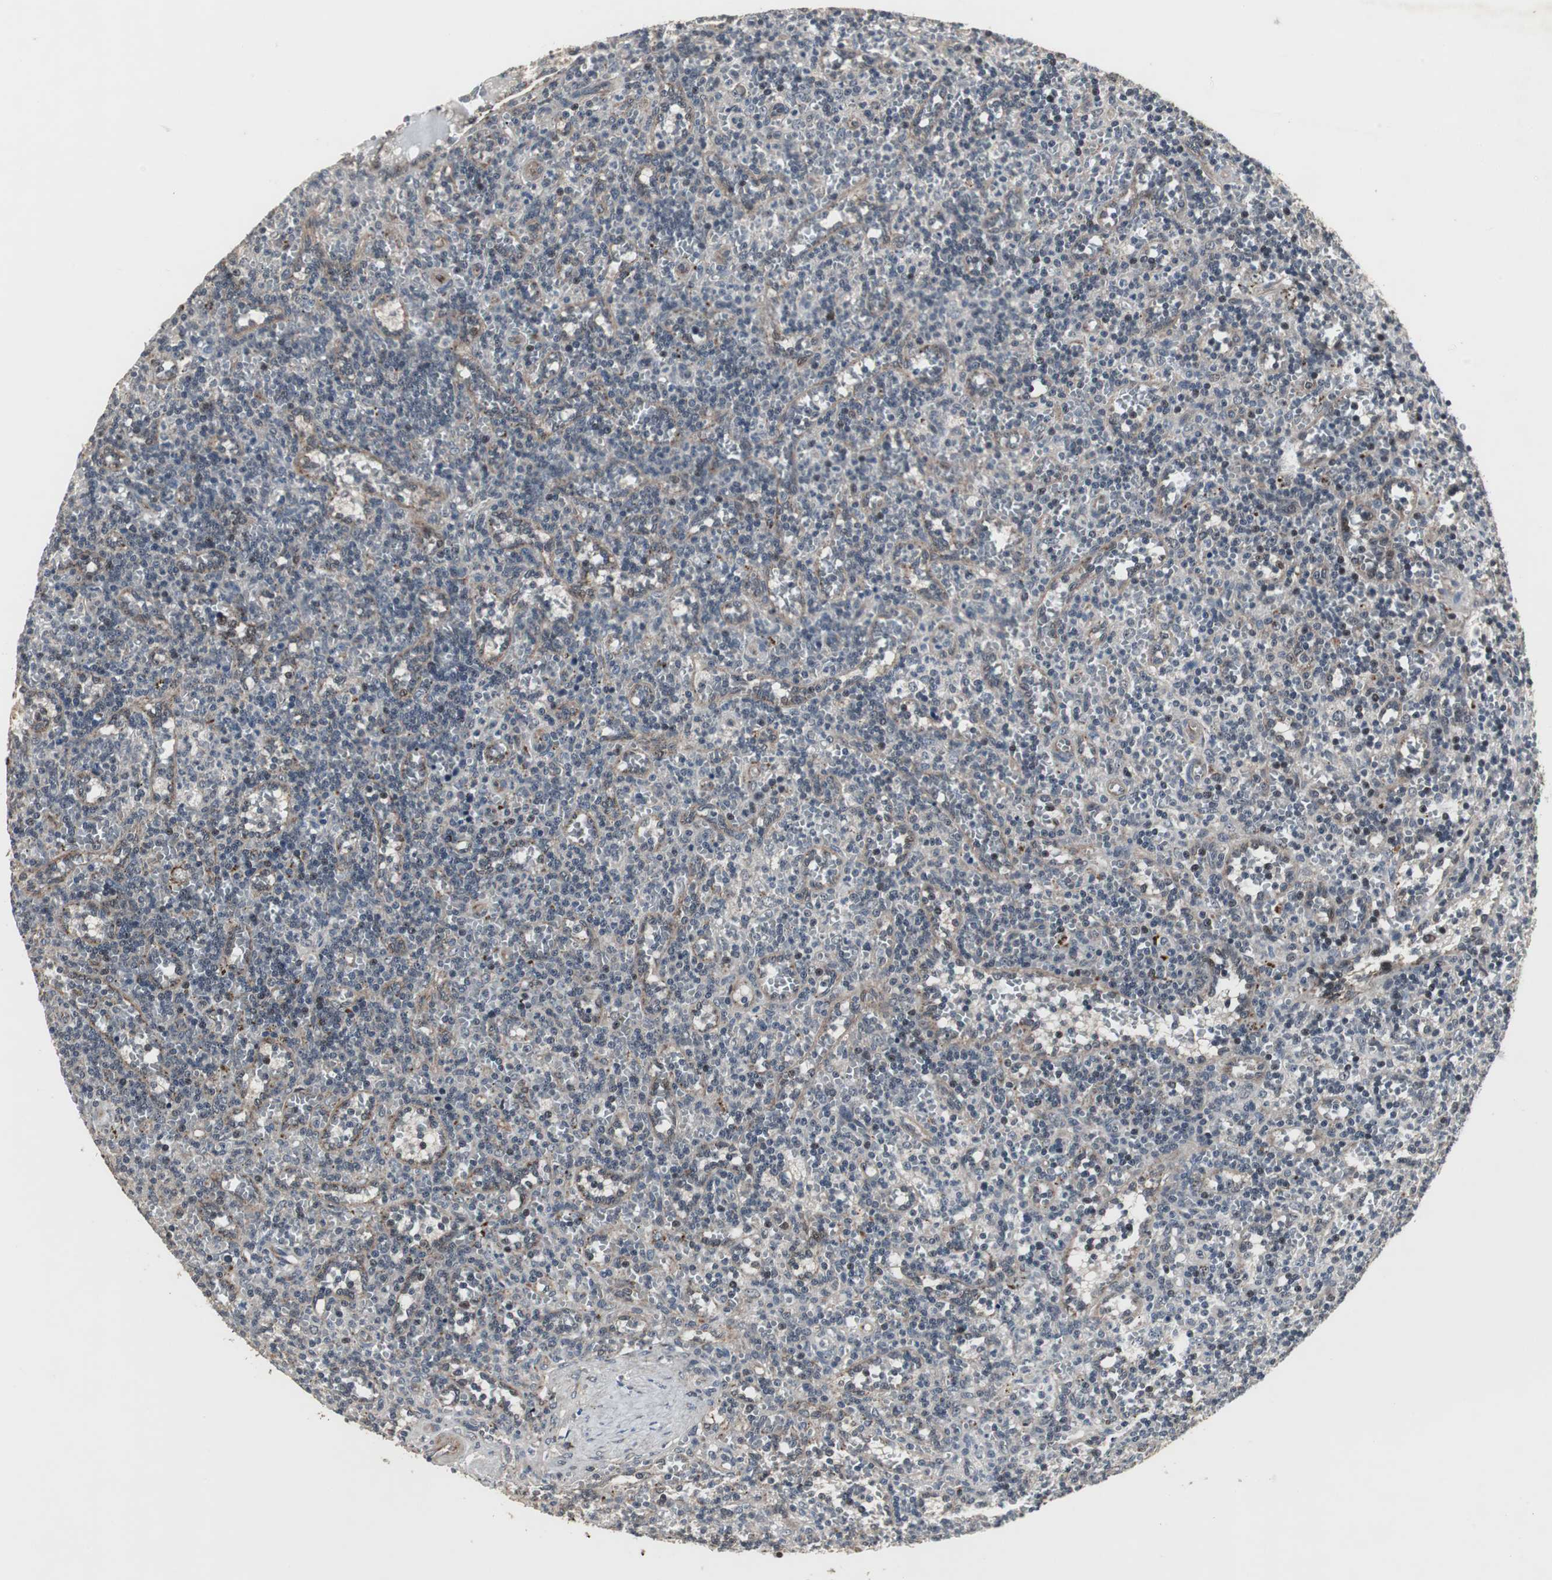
{"staining": {"intensity": "moderate", "quantity": "<25%", "location": "nuclear"}, "tissue": "lymphoma", "cell_type": "Tumor cells", "image_type": "cancer", "snomed": [{"axis": "morphology", "description": "Malignant lymphoma, non-Hodgkin's type, Low grade"}, {"axis": "topography", "description": "Spleen"}], "caption": "Immunohistochemical staining of lymphoma reveals low levels of moderate nuclear protein staining in about <25% of tumor cells. Using DAB (brown) and hematoxylin (blue) stains, captured at high magnification using brightfield microscopy.", "gene": "MRPL40", "patient": {"sex": "male", "age": 73}}